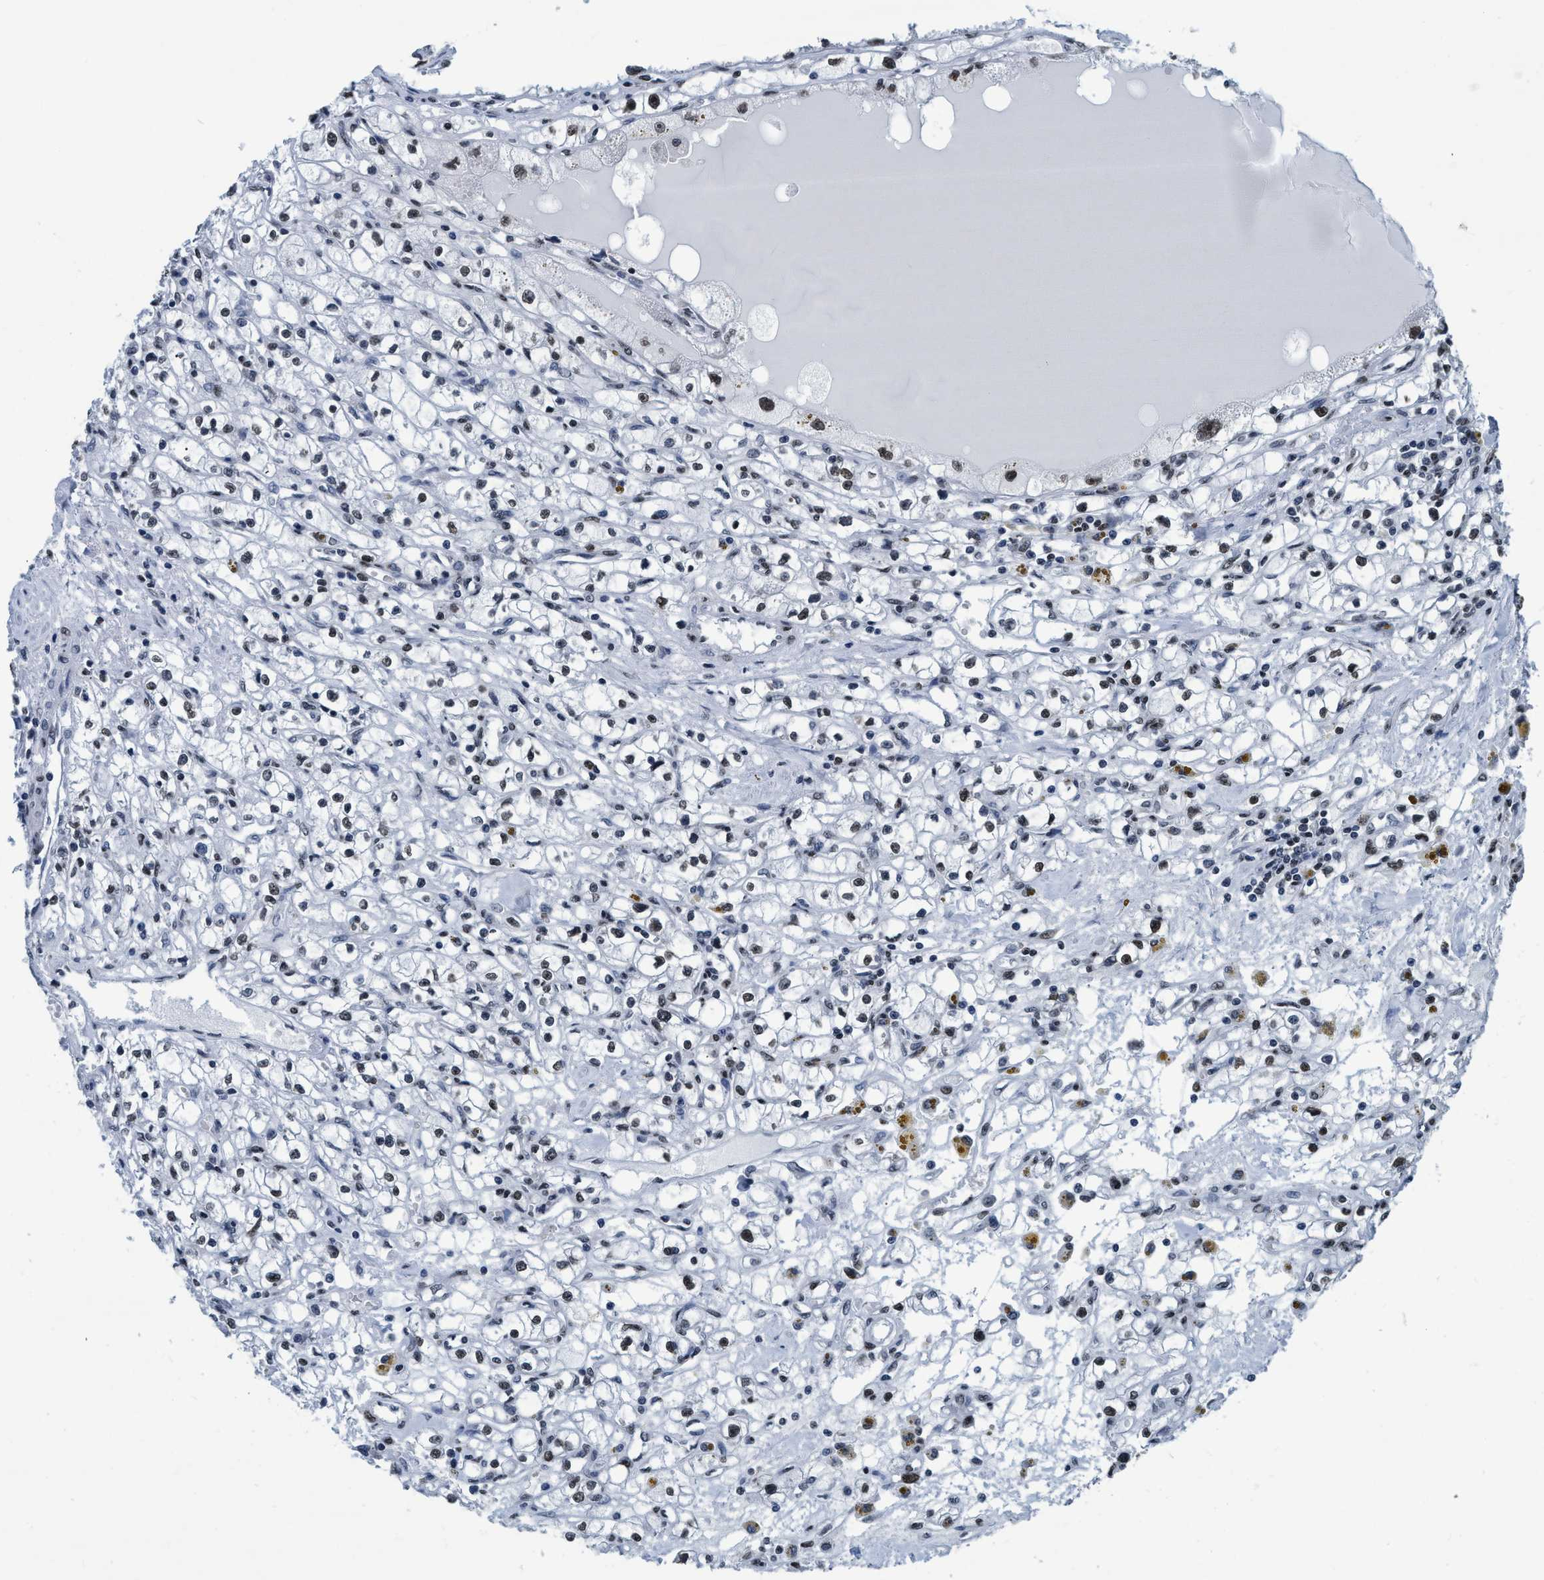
{"staining": {"intensity": "weak", "quantity": ">75%", "location": "nuclear"}, "tissue": "renal cancer", "cell_type": "Tumor cells", "image_type": "cancer", "snomed": [{"axis": "morphology", "description": "Adenocarcinoma, NOS"}, {"axis": "topography", "description": "Kidney"}], "caption": "The micrograph displays immunohistochemical staining of adenocarcinoma (renal). There is weak nuclear staining is identified in approximately >75% of tumor cells. The protein of interest is stained brown, and the nuclei are stained in blue (DAB IHC with brightfield microscopy, high magnification).", "gene": "CCNE2", "patient": {"sex": "male", "age": 56}}